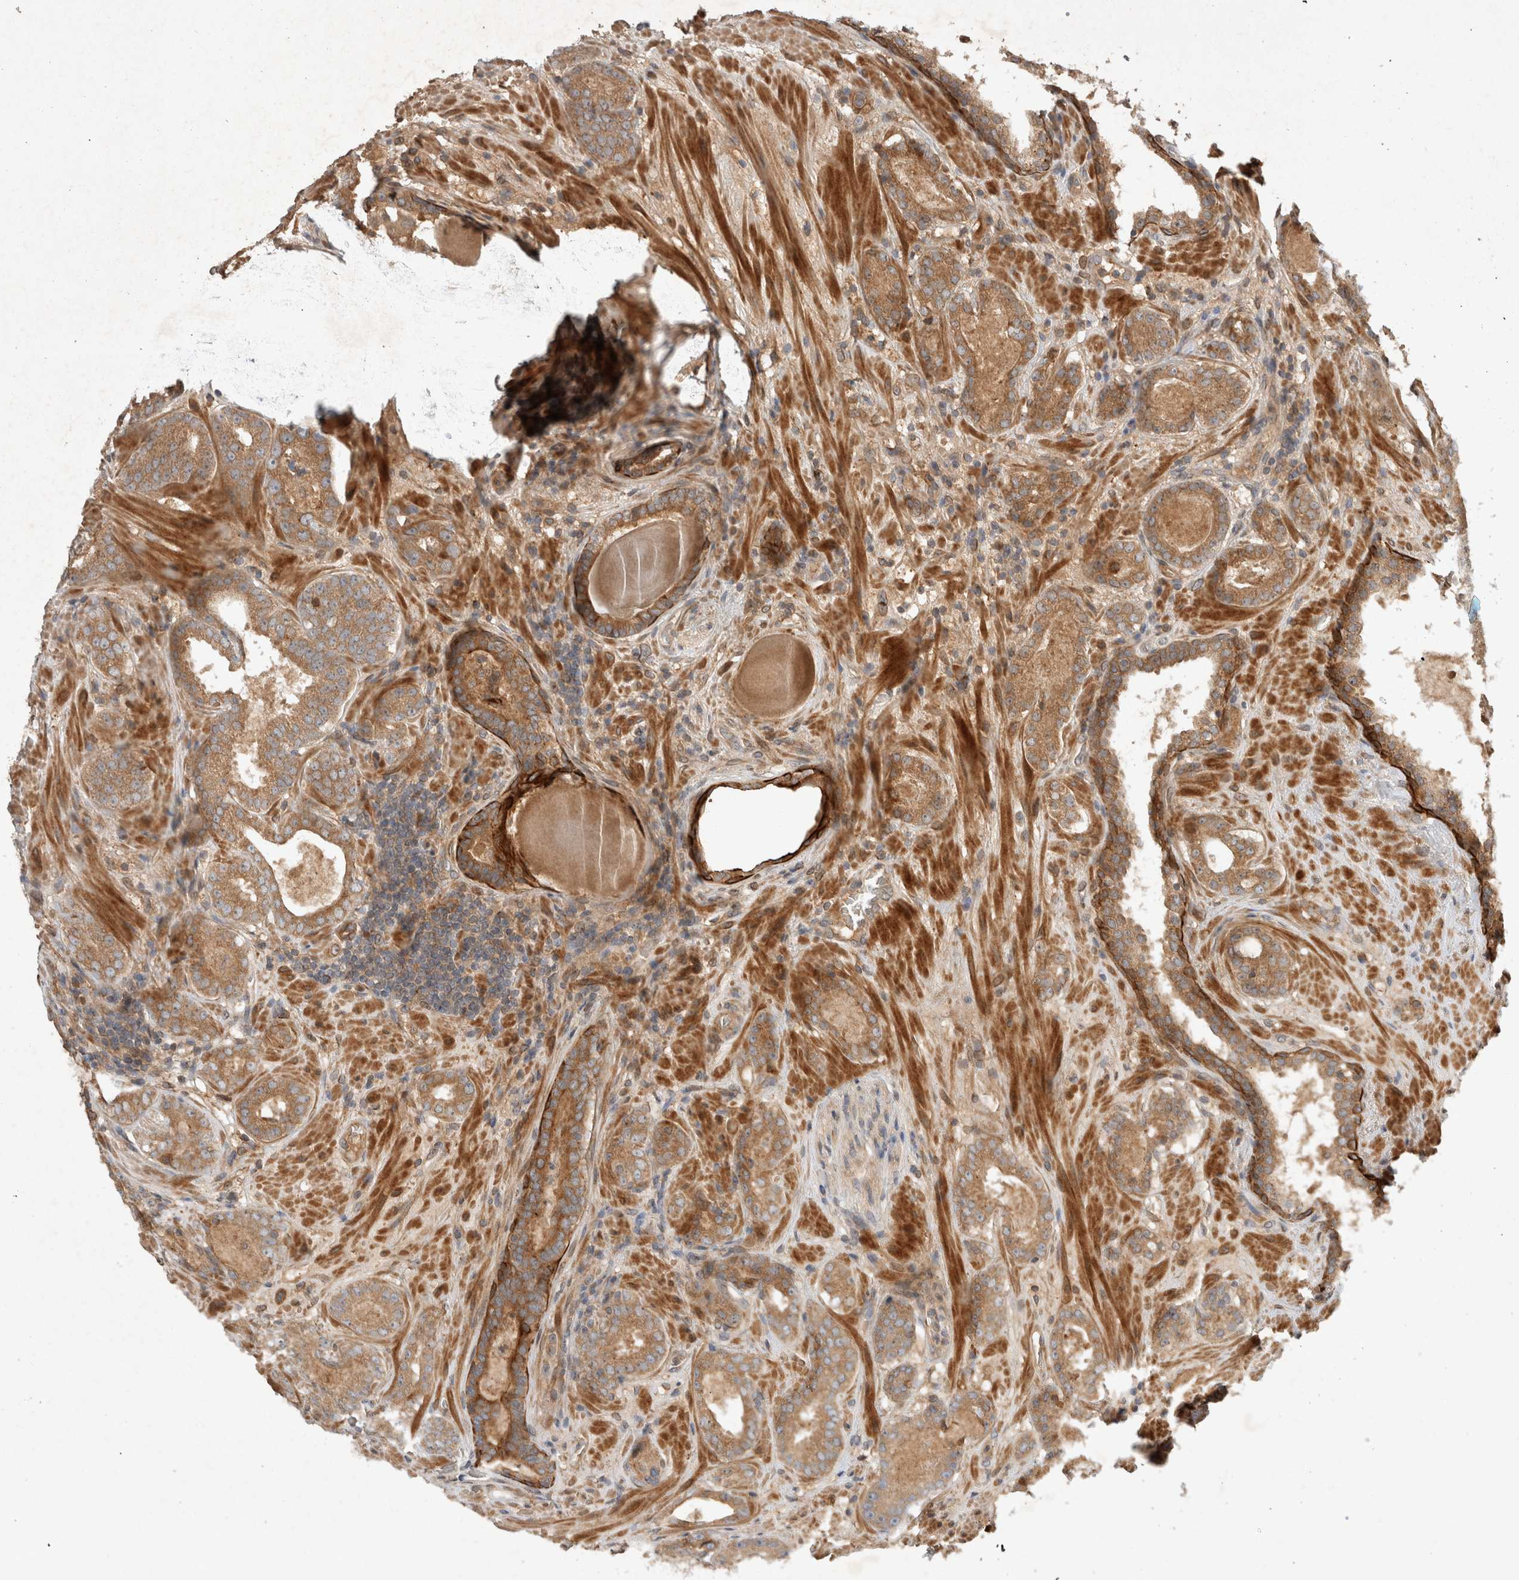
{"staining": {"intensity": "moderate", "quantity": ">75%", "location": "cytoplasmic/membranous"}, "tissue": "prostate cancer", "cell_type": "Tumor cells", "image_type": "cancer", "snomed": [{"axis": "morphology", "description": "Adenocarcinoma, Low grade"}, {"axis": "topography", "description": "Prostate"}], "caption": "This is an image of IHC staining of prostate low-grade adenocarcinoma, which shows moderate staining in the cytoplasmic/membranous of tumor cells.", "gene": "ARMC9", "patient": {"sex": "male", "age": 69}}